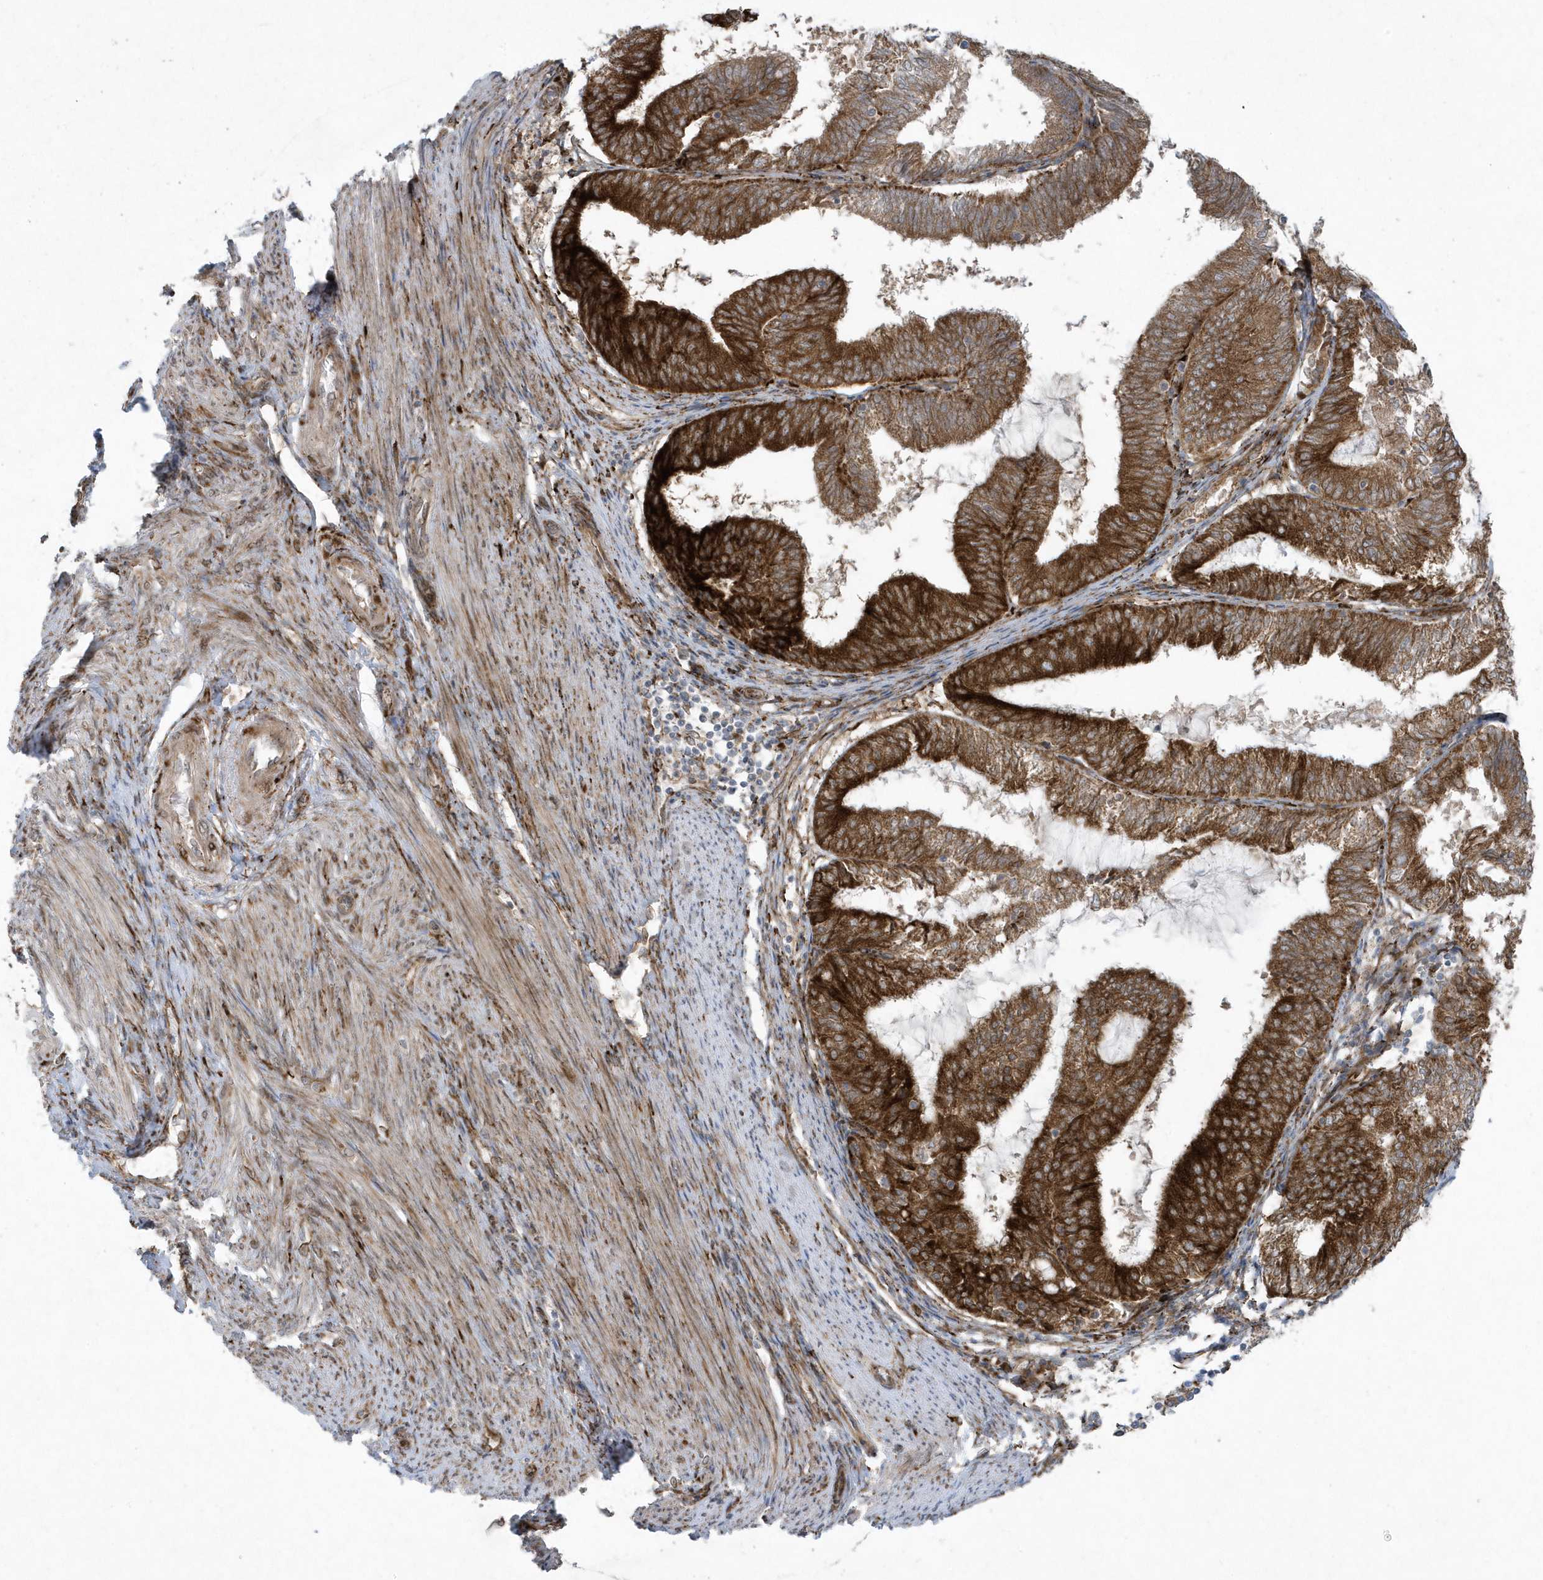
{"staining": {"intensity": "strong", "quantity": ">75%", "location": "cytoplasmic/membranous"}, "tissue": "endometrial cancer", "cell_type": "Tumor cells", "image_type": "cancer", "snomed": [{"axis": "morphology", "description": "Adenocarcinoma, NOS"}, {"axis": "topography", "description": "Endometrium"}], "caption": "The immunohistochemical stain labels strong cytoplasmic/membranous expression in tumor cells of endometrial adenocarcinoma tissue.", "gene": "FAM98A", "patient": {"sex": "female", "age": 81}}